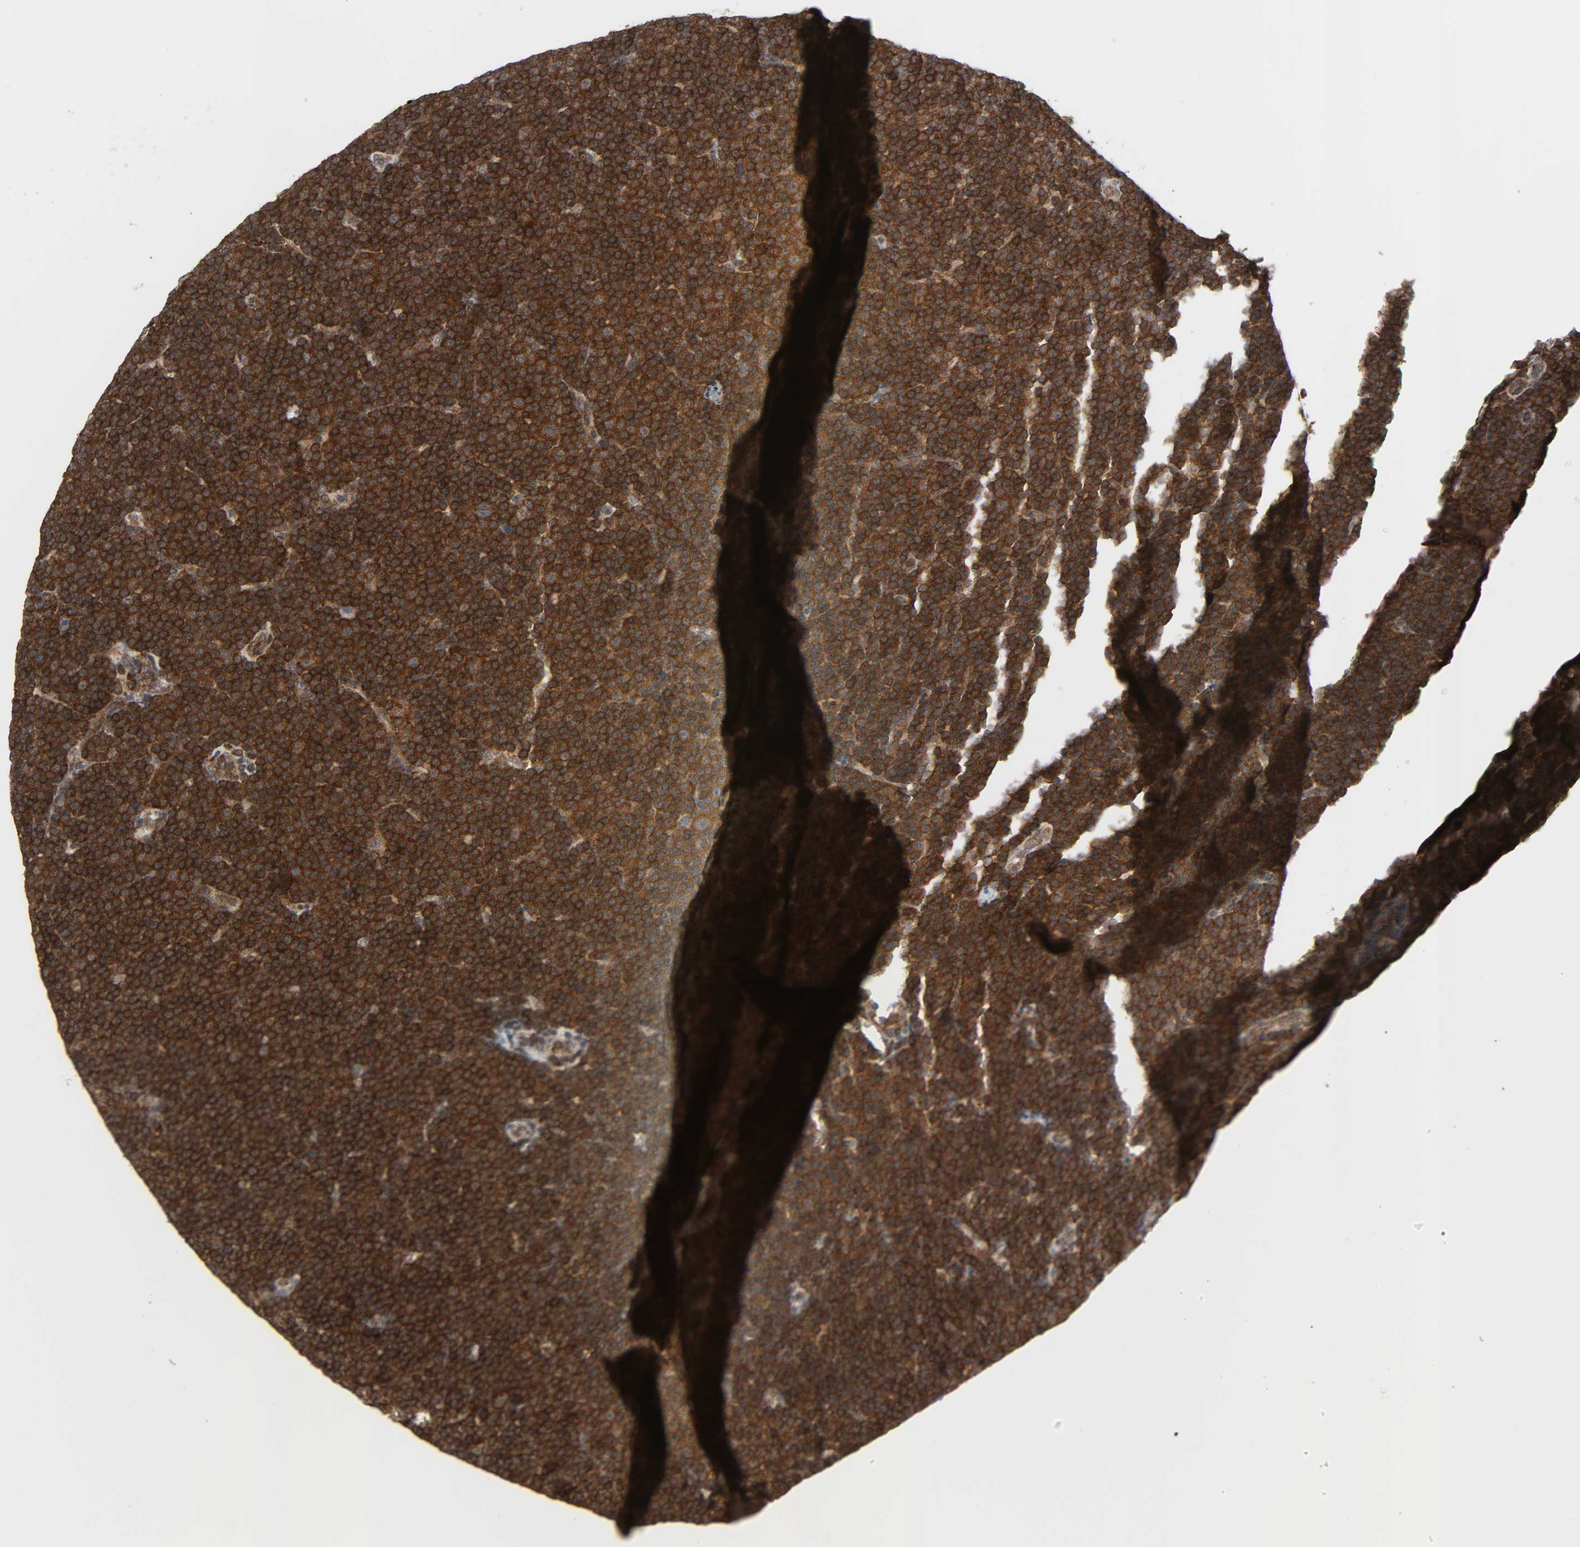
{"staining": {"intensity": "strong", "quantity": ">75%", "location": "cytoplasmic/membranous"}, "tissue": "lymphoma", "cell_type": "Tumor cells", "image_type": "cancer", "snomed": [{"axis": "morphology", "description": "Malignant lymphoma, non-Hodgkin's type, Low grade"}, {"axis": "topography", "description": "Lymph node"}], "caption": "Approximately >75% of tumor cells in human lymphoma display strong cytoplasmic/membranous protein positivity as visualized by brown immunohistochemical staining.", "gene": "GSK3A", "patient": {"sex": "female", "age": 67}}